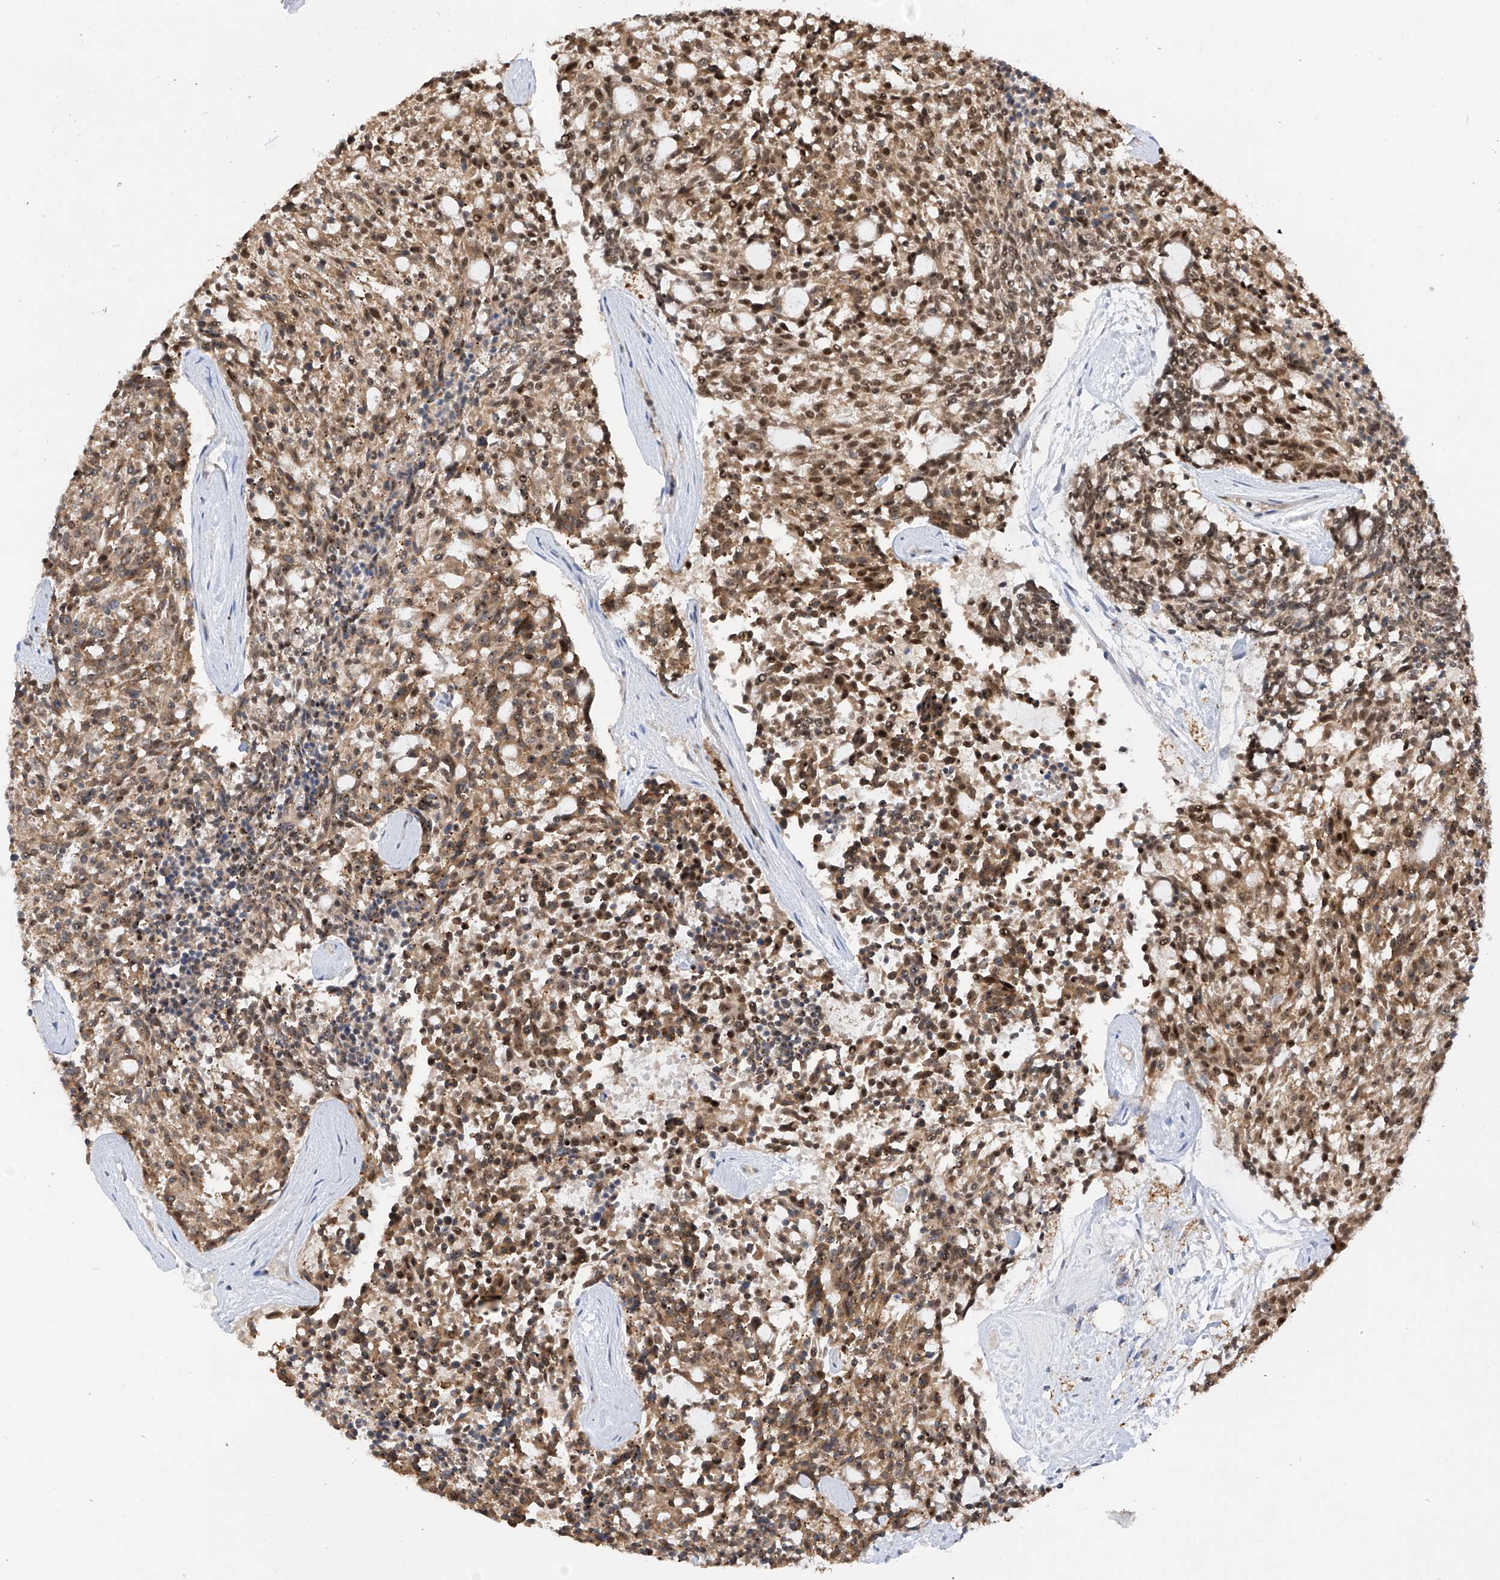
{"staining": {"intensity": "moderate", "quantity": ">75%", "location": "nuclear"}, "tissue": "carcinoid", "cell_type": "Tumor cells", "image_type": "cancer", "snomed": [{"axis": "morphology", "description": "Carcinoid, malignant, NOS"}, {"axis": "topography", "description": "Pancreas"}], "caption": "A photomicrograph showing moderate nuclear staining in about >75% of tumor cells in carcinoid (malignant), as visualized by brown immunohistochemical staining.", "gene": "RPAIN", "patient": {"sex": "female", "age": 54}}